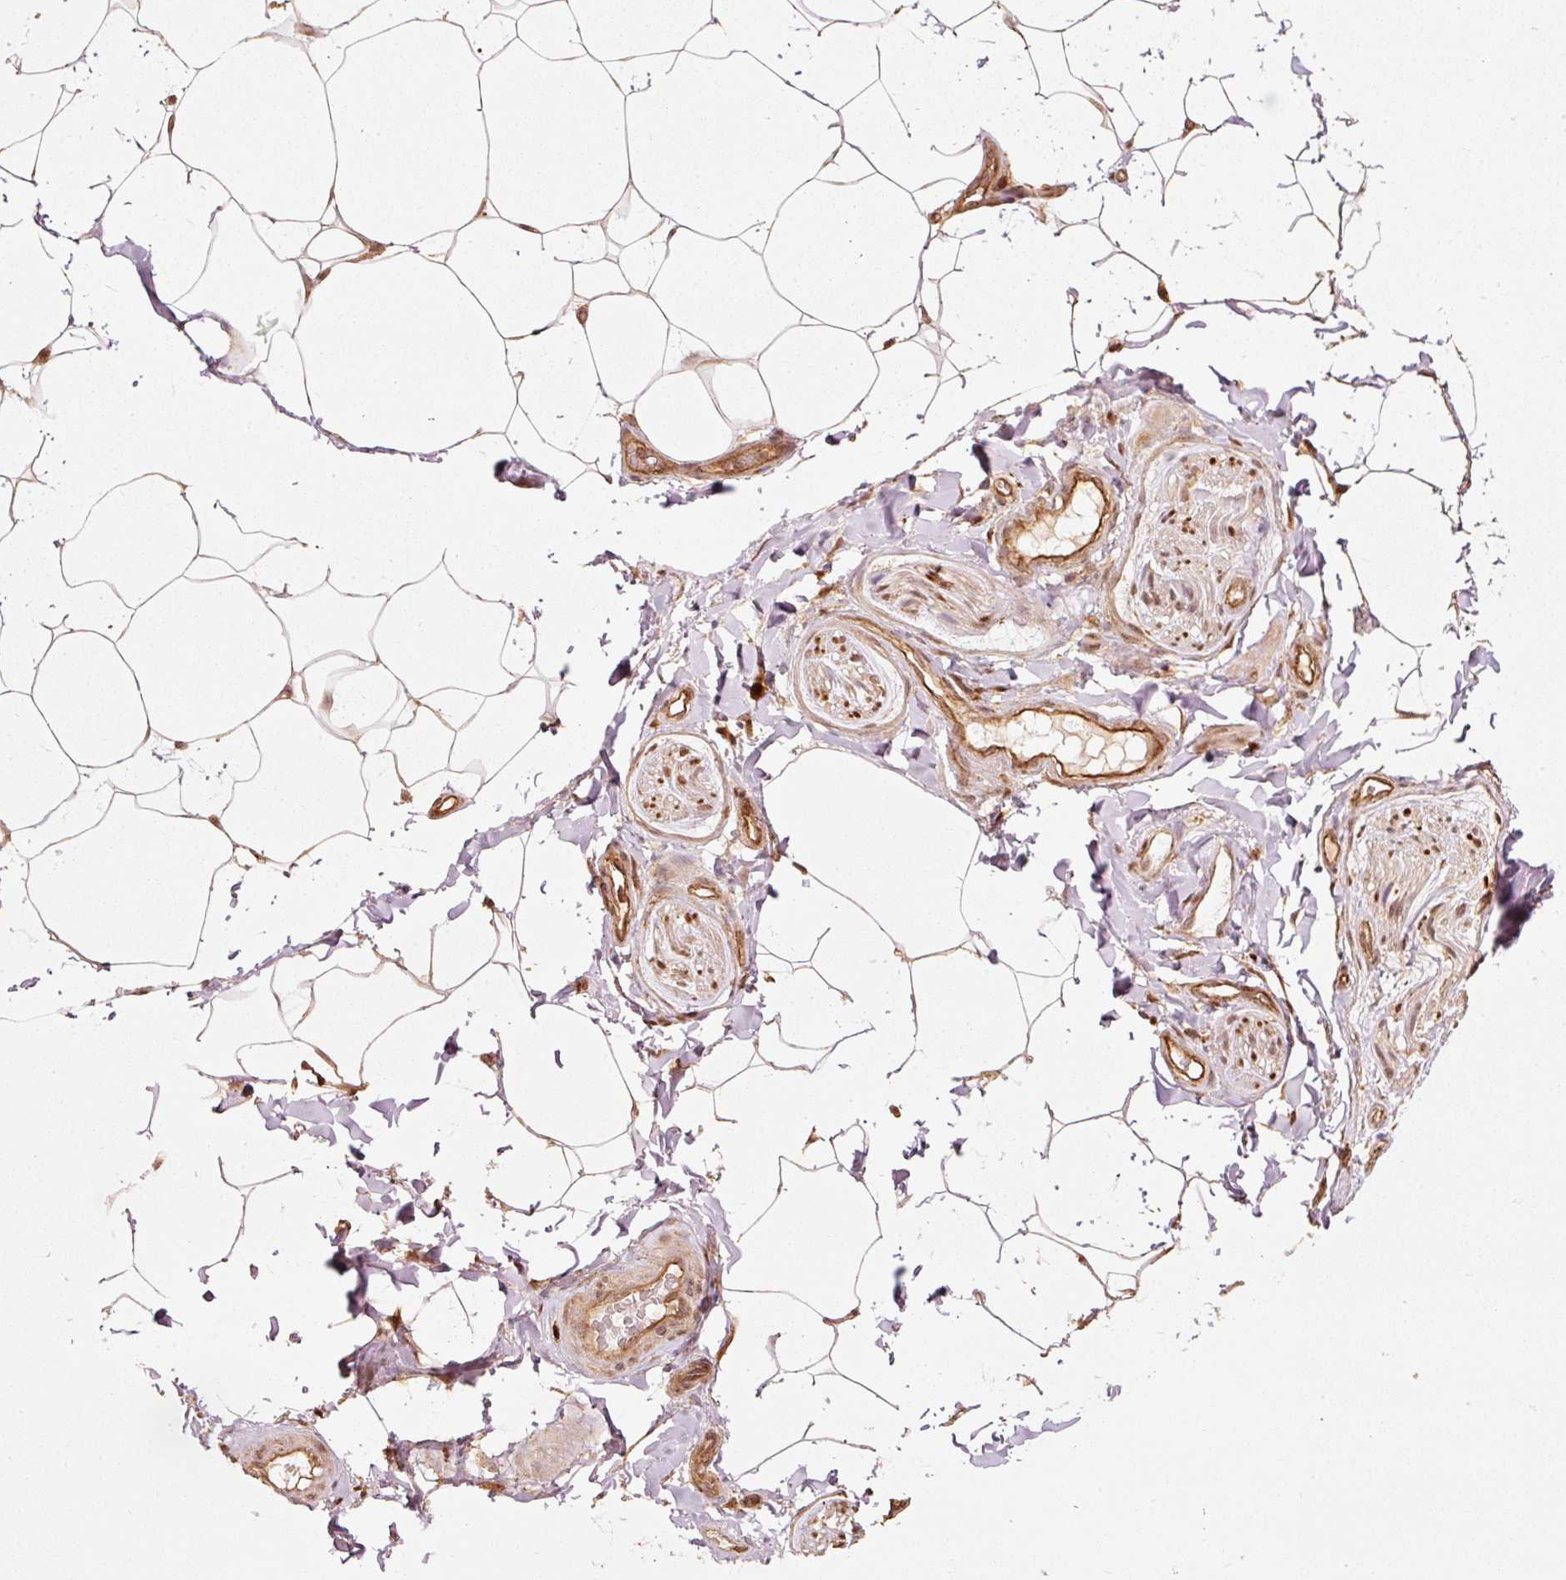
{"staining": {"intensity": "moderate", "quantity": ">75%", "location": "cytoplasmic/membranous"}, "tissue": "adipose tissue", "cell_type": "Adipocytes", "image_type": "normal", "snomed": [{"axis": "morphology", "description": "Normal tissue, NOS"}, {"axis": "topography", "description": "Vascular tissue"}, {"axis": "topography", "description": "Peripheral nerve tissue"}], "caption": "Immunohistochemistry of unremarkable human adipose tissue shows medium levels of moderate cytoplasmic/membranous expression in approximately >75% of adipocytes. Nuclei are stained in blue.", "gene": "MRPL16", "patient": {"sex": "male", "age": 41}}